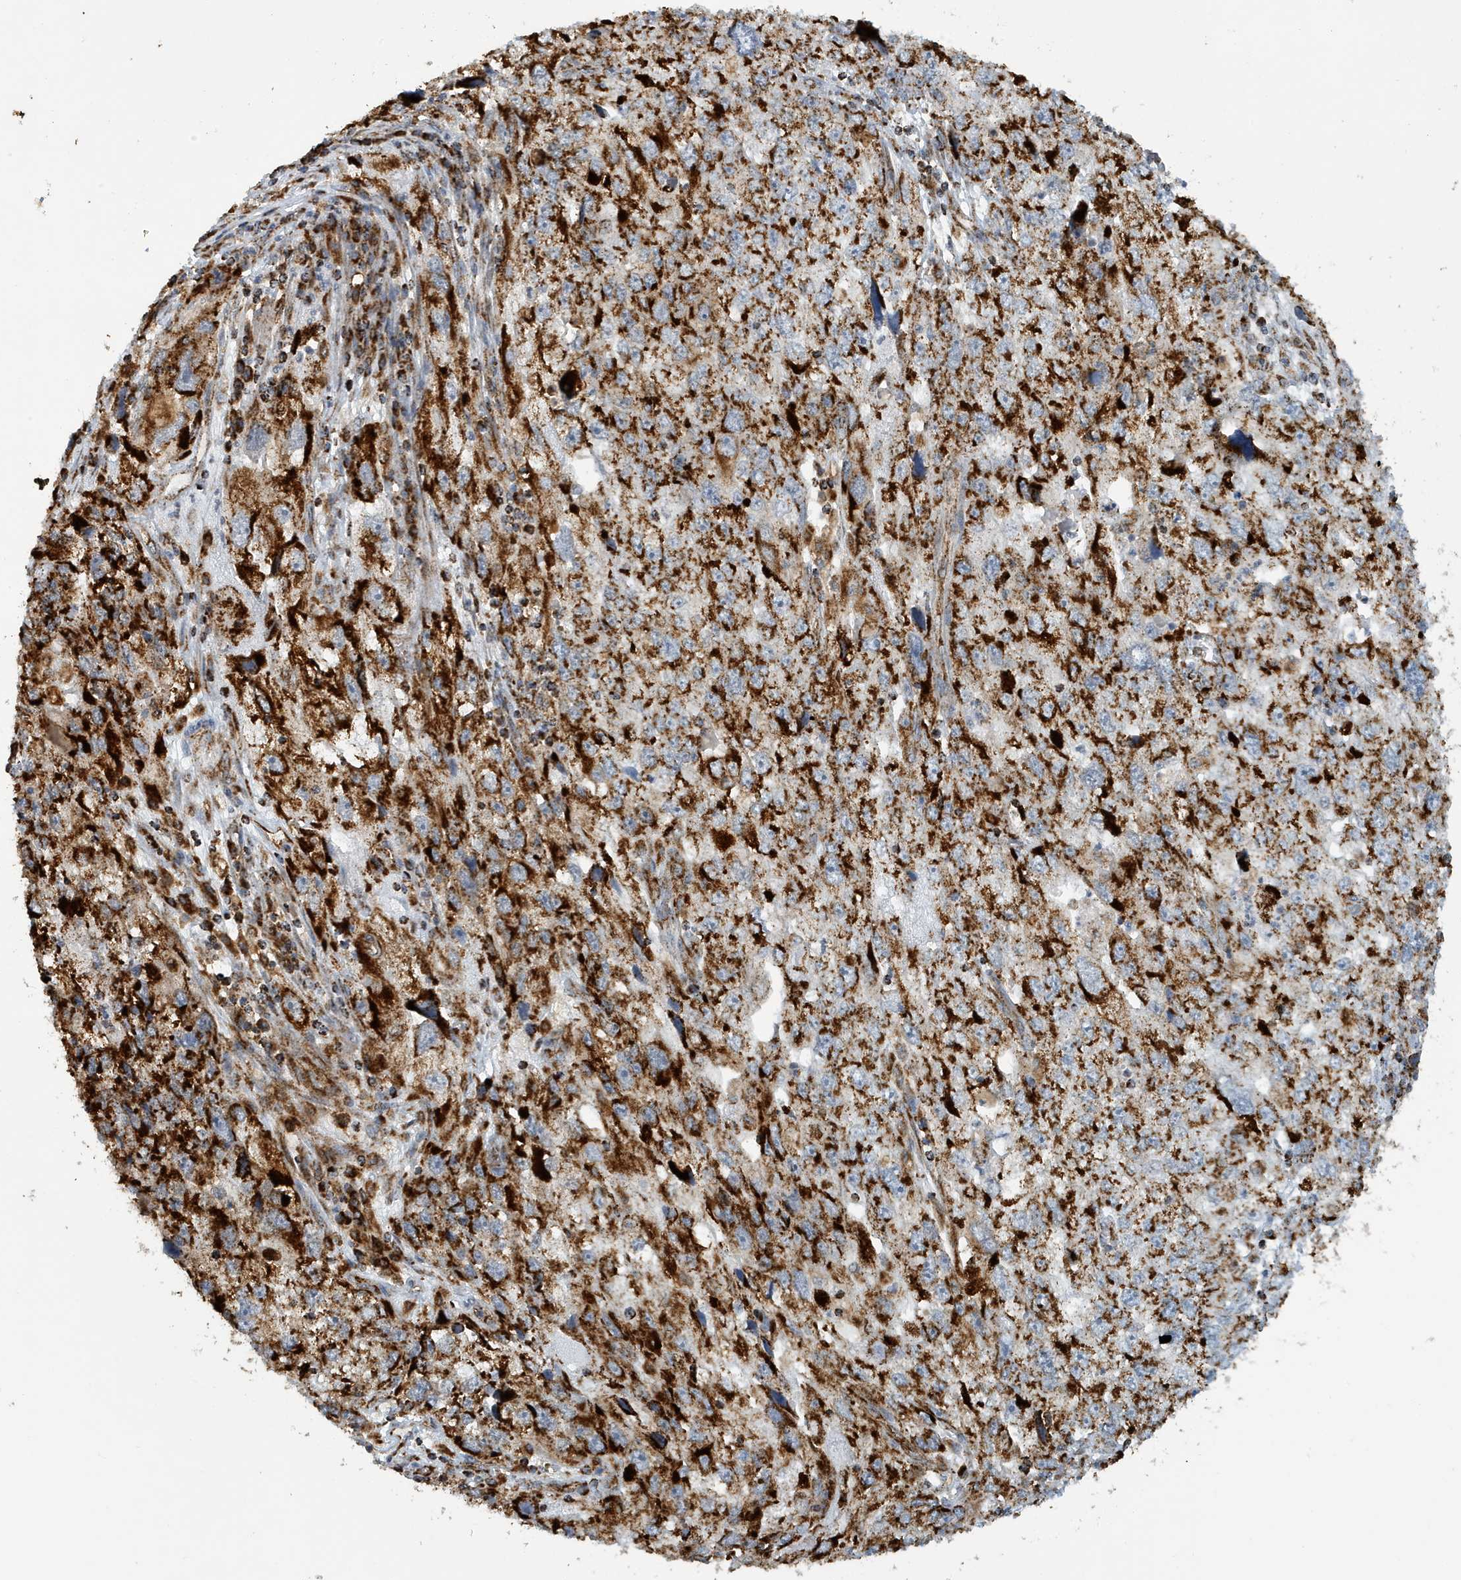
{"staining": {"intensity": "strong", "quantity": ">75%", "location": "cytoplasmic/membranous"}, "tissue": "endometrial cancer", "cell_type": "Tumor cells", "image_type": "cancer", "snomed": [{"axis": "morphology", "description": "Adenocarcinoma, NOS"}, {"axis": "topography", "description": "Endometrium"}], "caption": "Endometrial cancer (adenocarcinoma) stained with DAB immunohistochemistry shows high levels of strong cytoplasmic/membranous positivity in about >75% of tumor cells. (DAB (3,3'-diaminobenzidine) IHC, brown staining for protein, blue staining for nuclei).", "gene": "MAN1A1", "patient": {"sex": "female", "age": 49}}